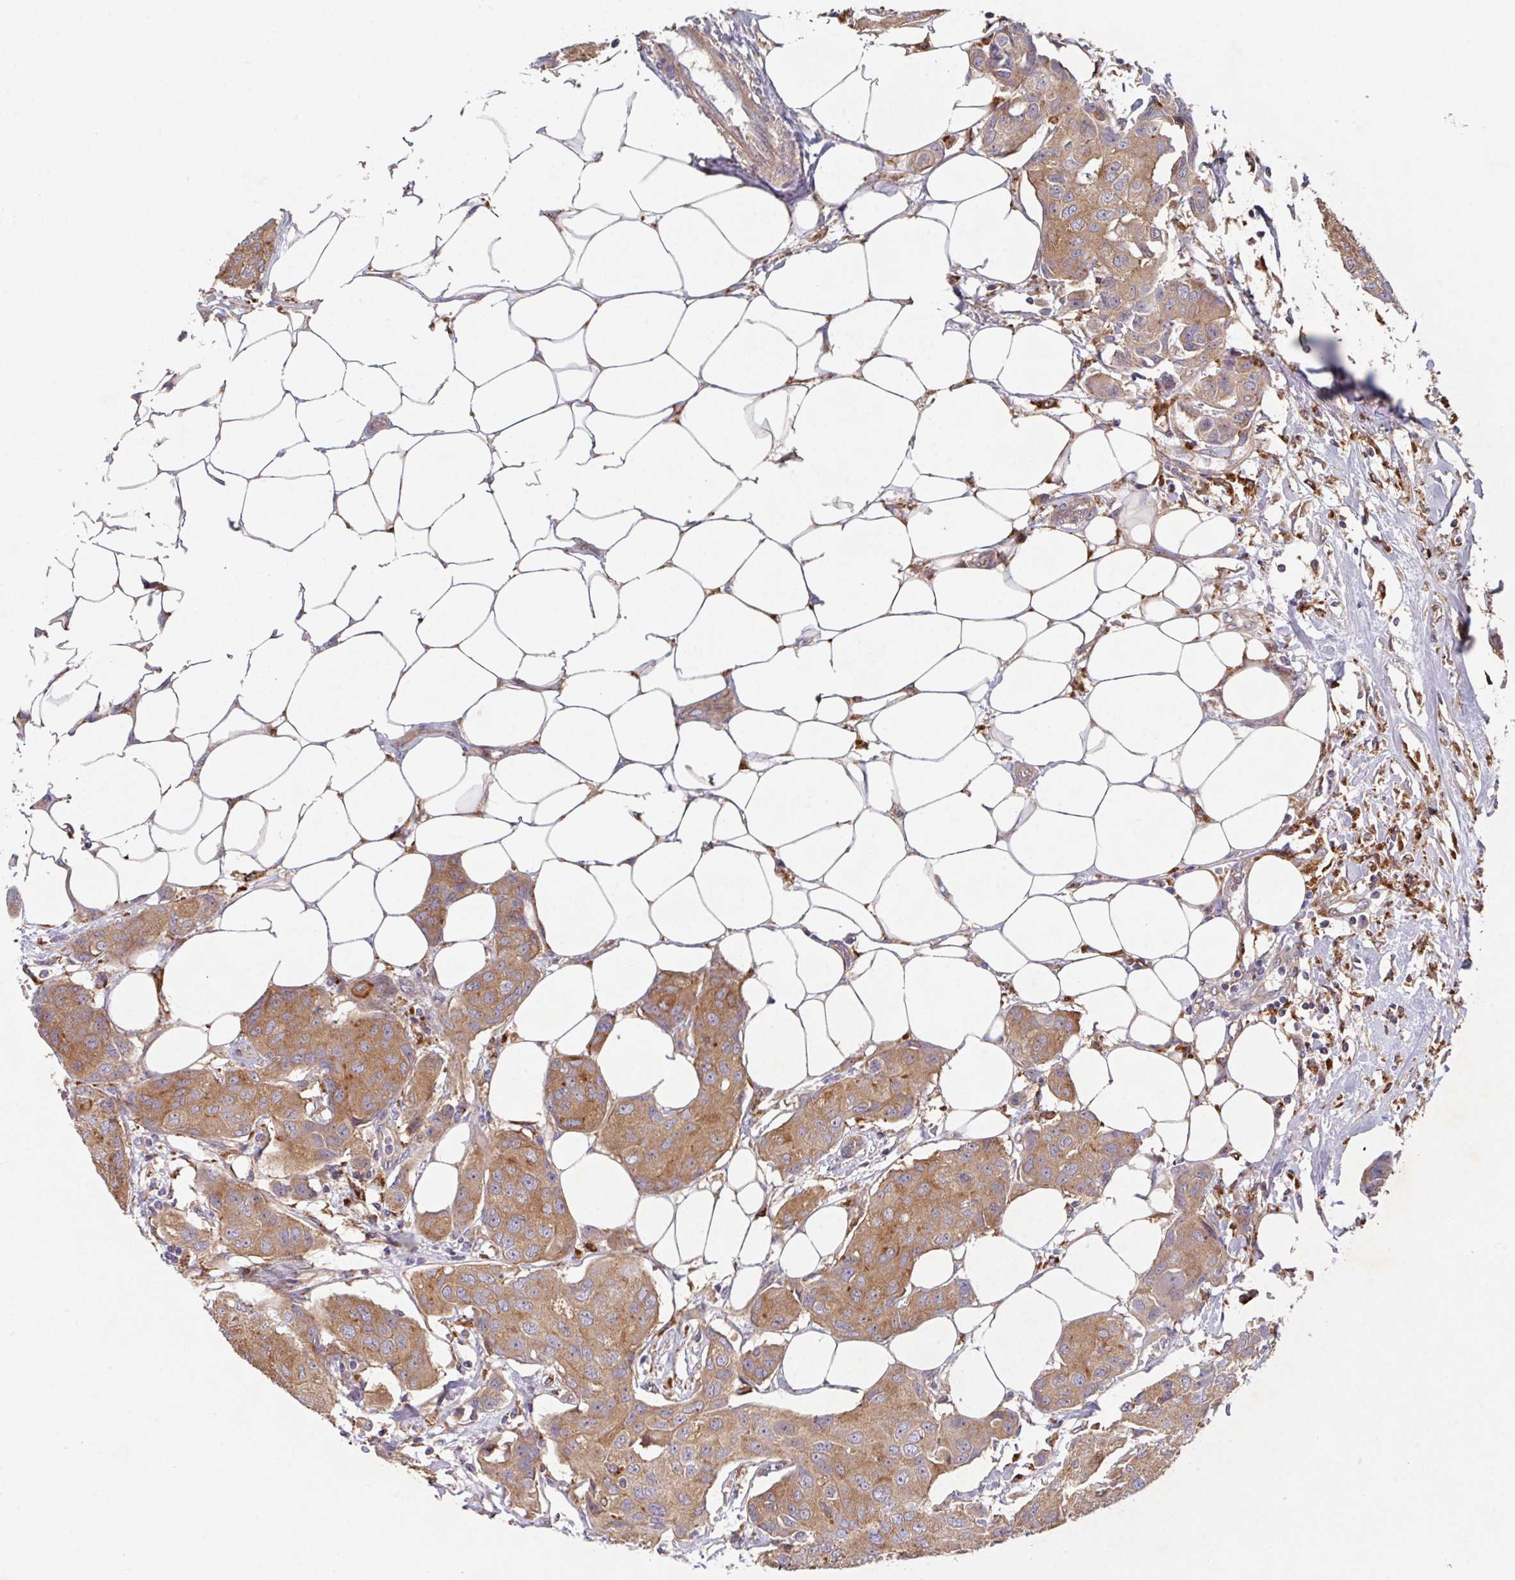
{"staining": {"intensity": "moderate", "quantity": ">75%", "location": "cytoplasmic/membranous"}, "tissue": "breast cancer", "cell_type": "Tumor cells", "image_type": "cancer", "snomed": [{"axis": "morphology", "description": "Duct carcinoma"}, {"axis": "topography", "description": "Breast"}, {"axis": "topography", "description": "Lymph node"}], "caption": "Protein expression by IHC exhibits moderate cytoplasmic/membranous expression in approximately >75% of tumor cells in breast infiltrating ductal carcinoma.", "gene": "TRIM14", "patient": {"sex": "female", "age": 80}}